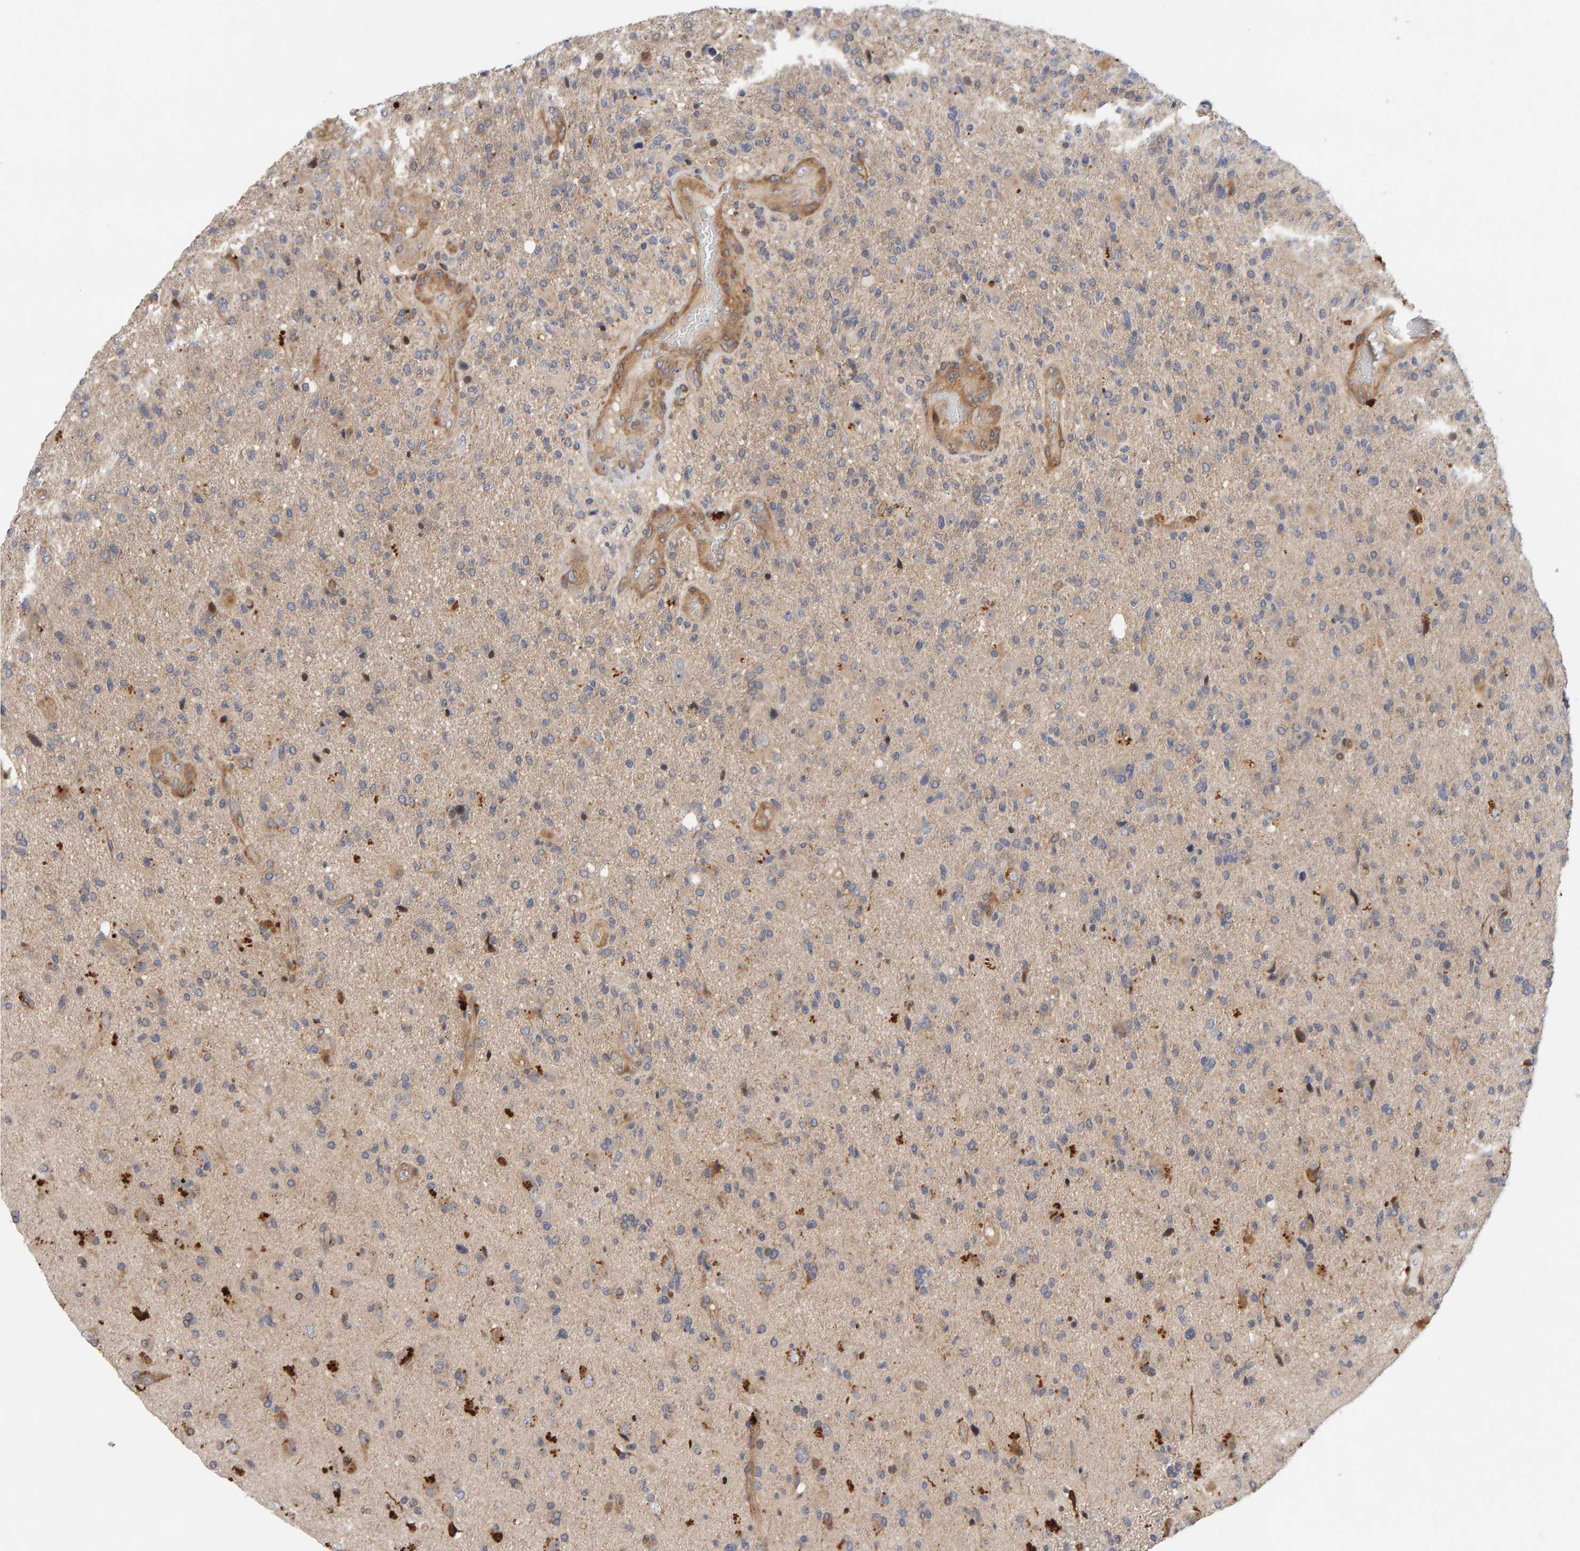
{"staining": {"intensity": "weak", "quantity": "<25%", "location": "cytoplasmic/membranous"}, "tissue": "glioma", "cell_type": "Tumor cells", "image_type": "cancer", "snomed": [{"axis": "morphology", "description": "Glioma, malignant, High grade"}, {"axis": "topography", "description": "Brain"}], "caption": "DAB immunohistochemical staining of human glioma reveals no significant staining in tumor cells.", "gene": "LZTS1", "patient": {"sex": "male", "age": 72}}